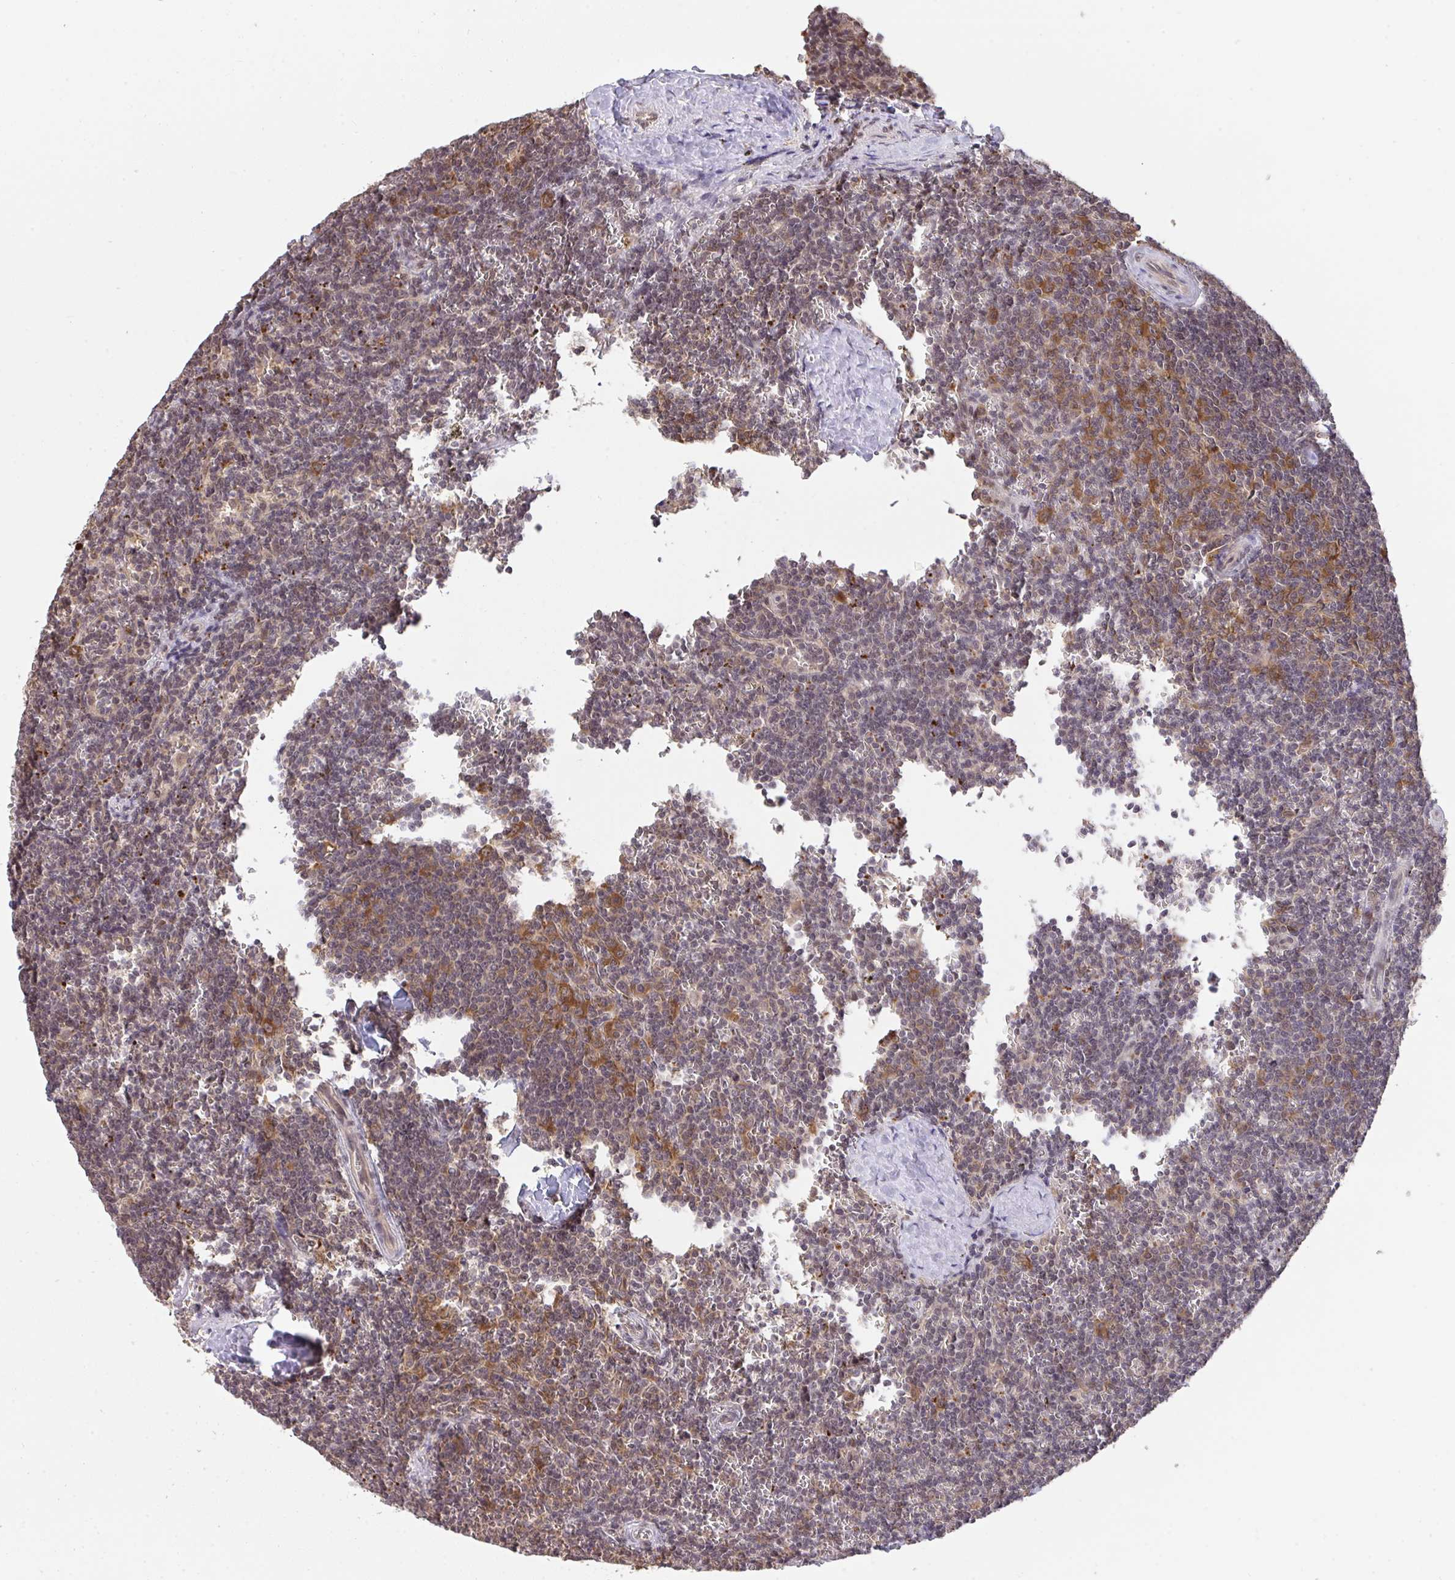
{"staining": {"intensity": "moderate", "quantity": "<25%", "location": "cytoplasmic/membranous"}, "tissue": "lymphoma", "cell_type": "Tumor cells", "image_type": "cancer", "snomed": [{"axis": "morphology", "description": "Malignant lymphoma, non-Hodgkin's type, Low grade"}, {"axis": "topography", "description": "Spleen"}], "caption": "Low-grade malignant lymphoma, non-Hodgkin's type stained with a brown dye demonstrates moderate cytoplasmic/membranous positive positivity in about <25% of tumor cells.", "gene": "C12orf57", "patient": {"sex": "male", "age": 78}}